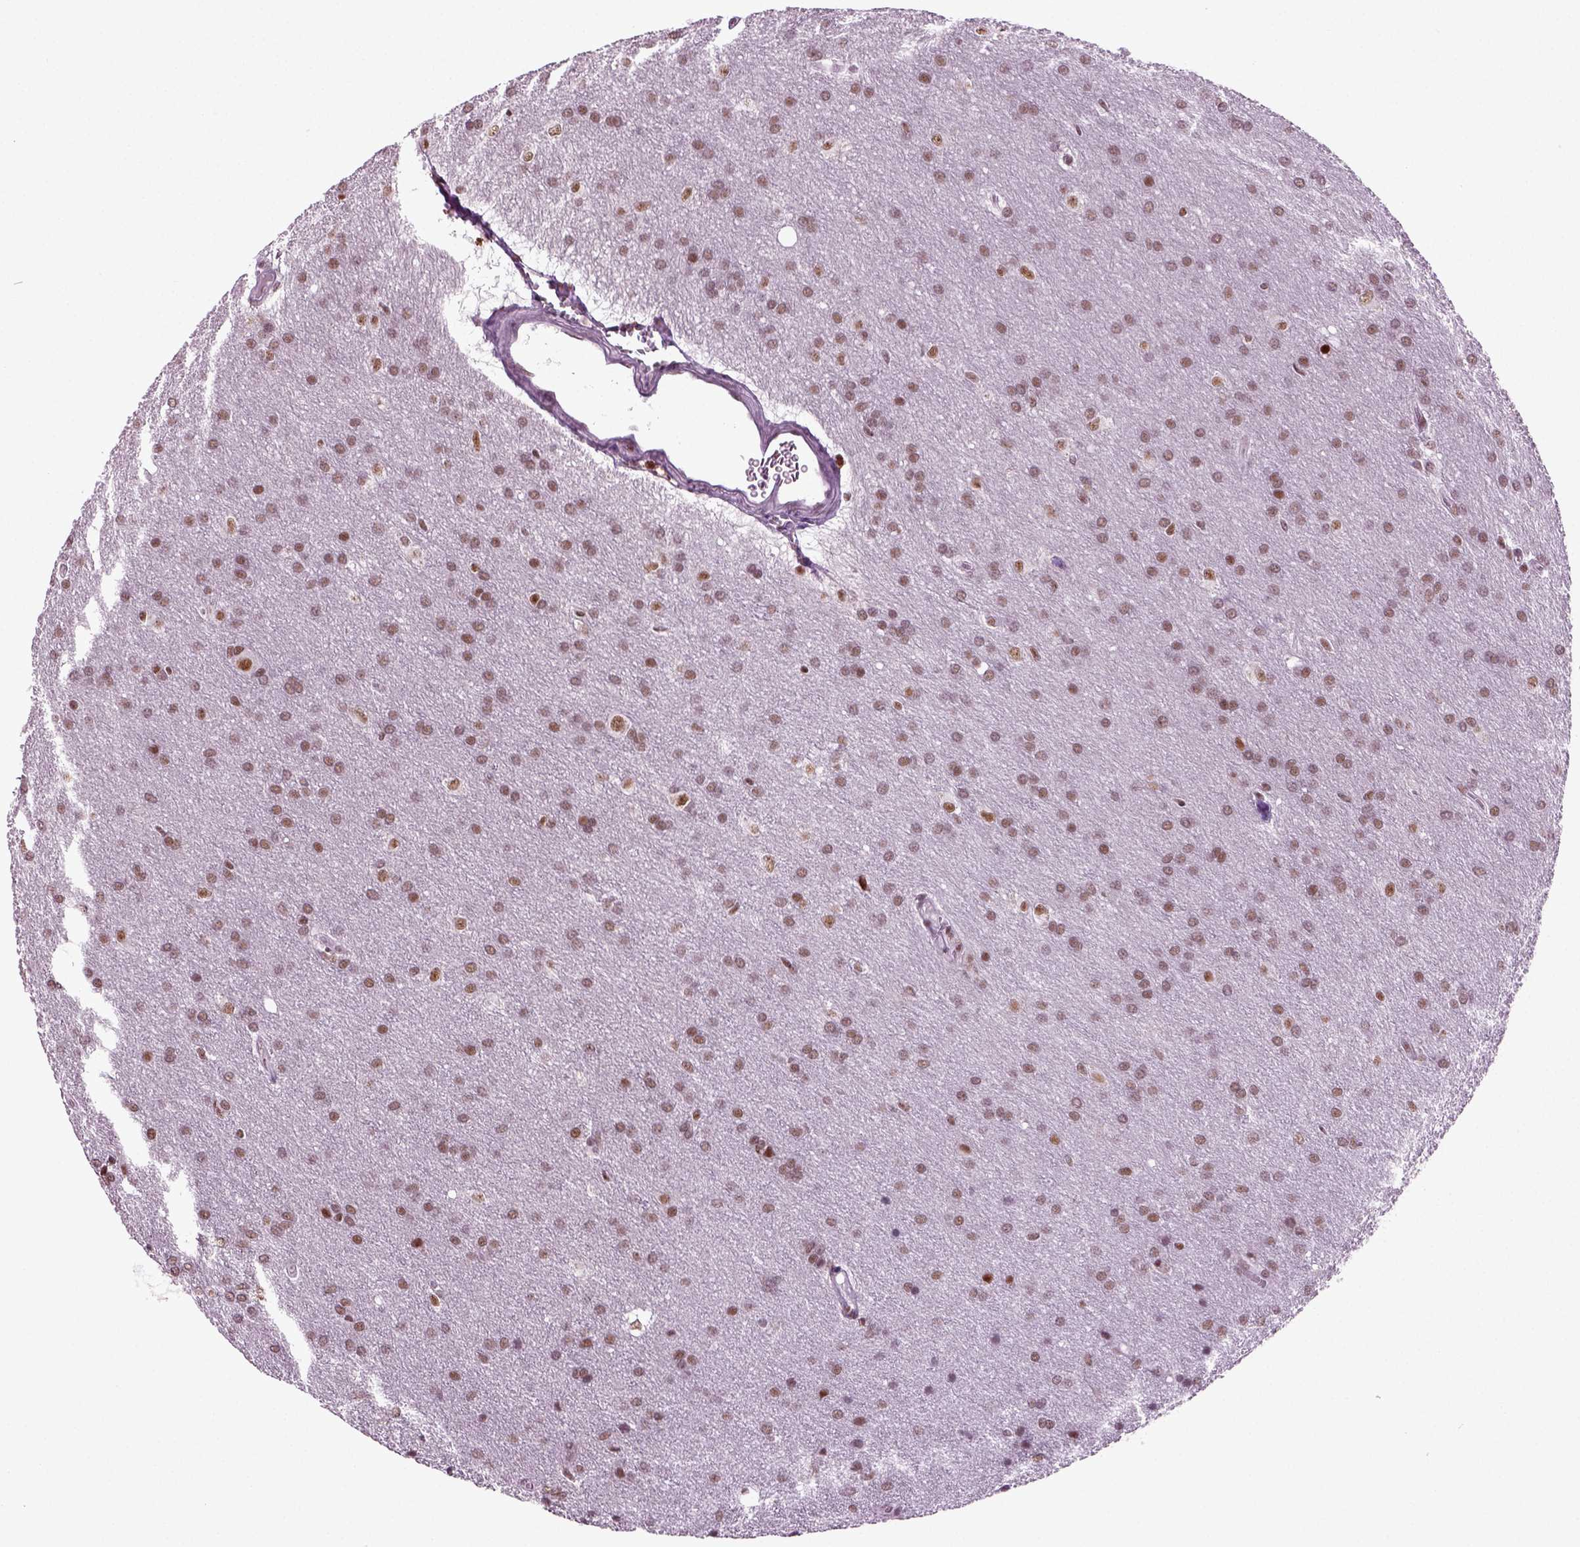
{"staining": {"intensity": "weak", "quantity": ">75%", "location": "nuclear"}, "tissue": "glioma", "cell_type": "Tumor cells", "image_type": "cancer", "snomed": [{"axis": "morphology", "description": "Glioma, malignant, Low grade"}, {"axis": "topography", "description": "Brain"}], "caption": "Malignant low-grade glioma stained with DAB immunohistochemistry reveals low levels of weak nuclear staining in about >75% of tumor cells. The staining was performed using DAB, with brown indicating positive protein expression. Nuclei are stained blue with hematoxylin.", "gene": "RCOR3", "patient": {"sex": "female", "age": 32}}